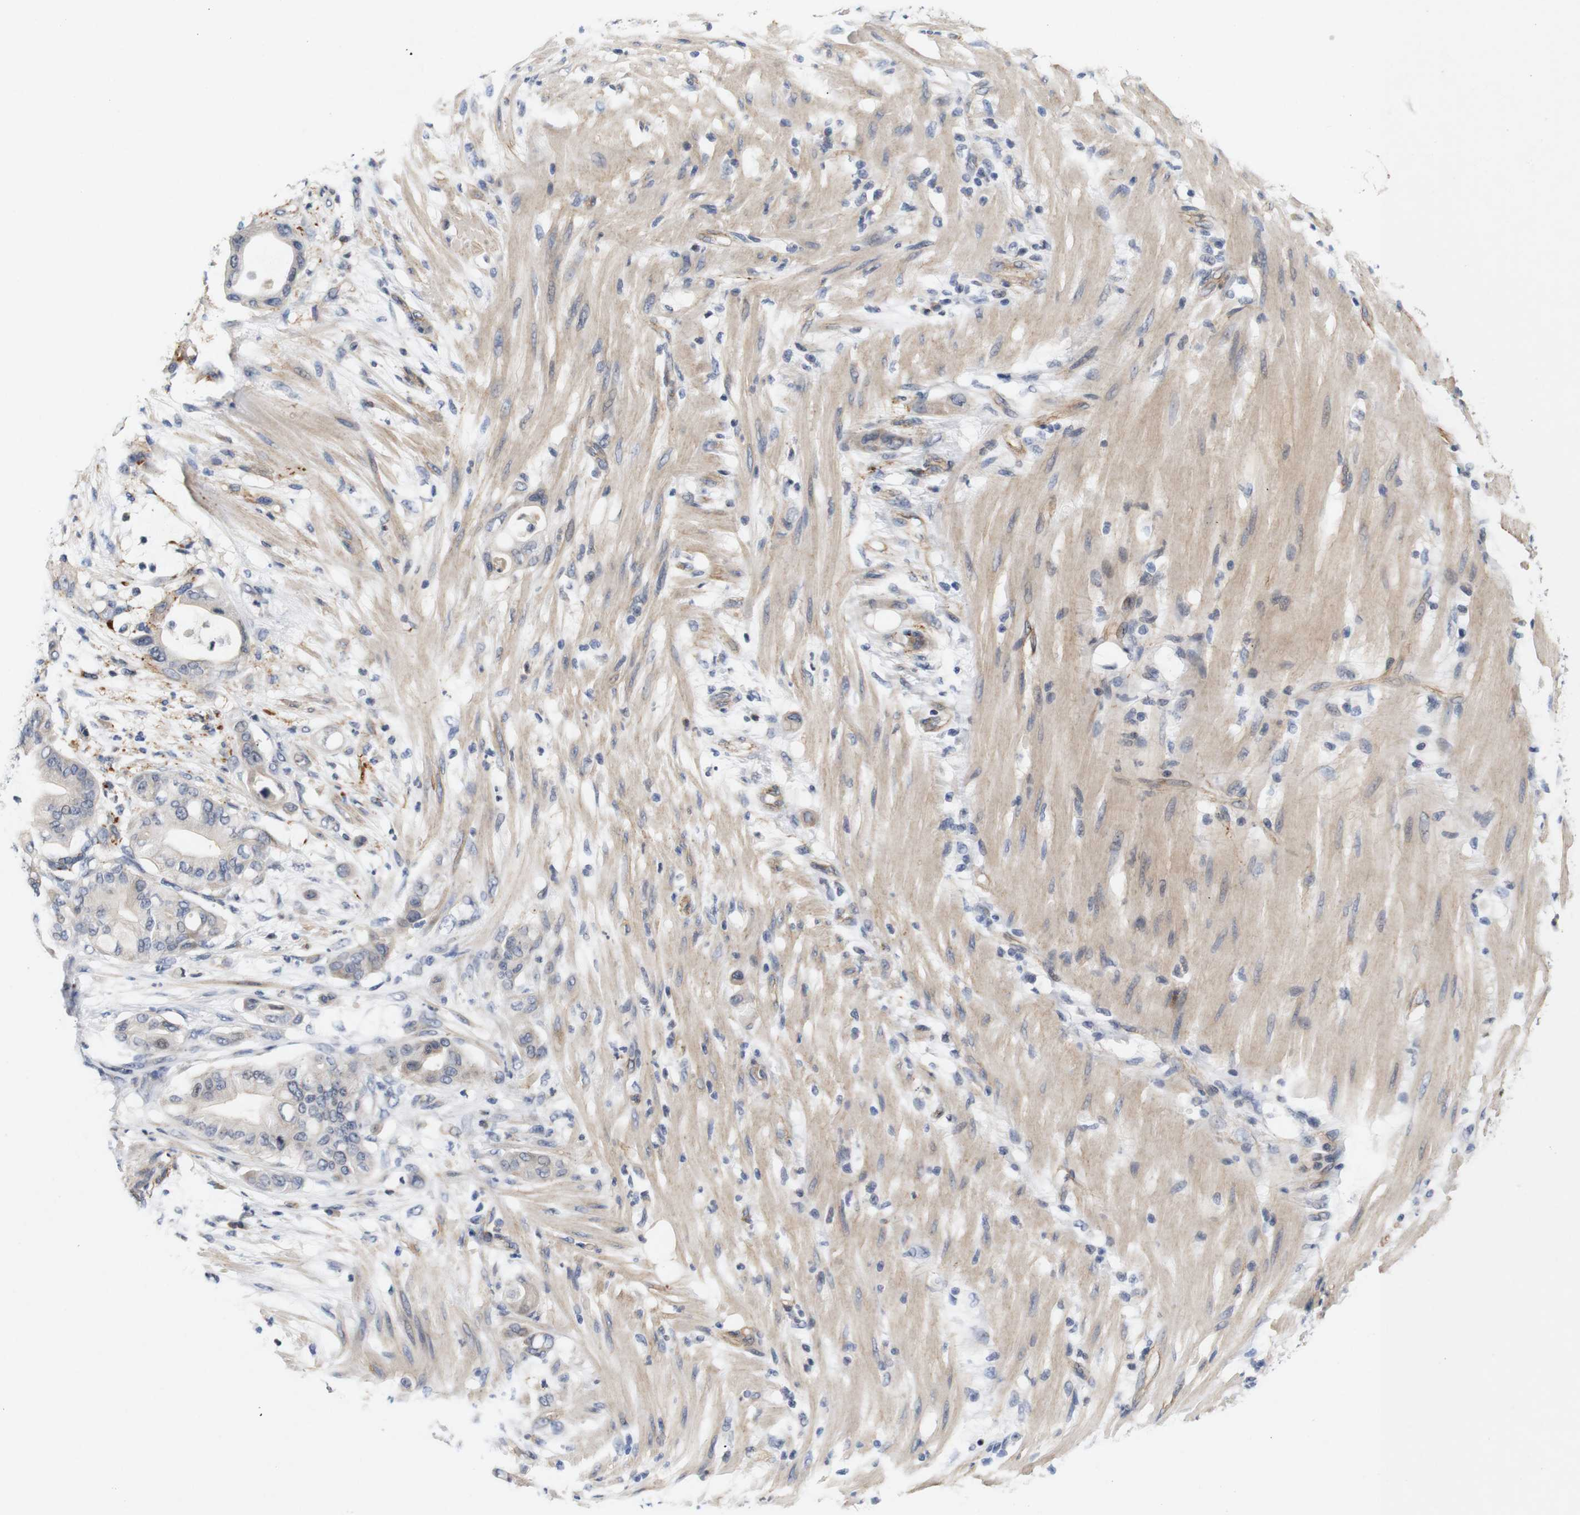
{"staining": {"intensity": "negative", "quantity": "none", "location": "none"}, "tissue": "pancreatic cancer", "cell_type": "Tumor cells", "image_type": "cancer", "snomed": [{"axis": "morphology", "description": "Adenocarcinoma, NOS"}, {"axis": "morphology", "description": "Adenocarcinoma, metastatic, NOS"}, {"axis": "topography", "description": "Lymph node"}, {"axis": "topography", "description": "Pancreas"}, {"axis": "topography", "description": "Duodenum"}], "caption": "Tumor cells are negative for protein expression in human pancreatic cancer (metastatic adenocarcinoma).", "gene": "CYB561", "patient": {"sex": "female", "age": 64}}